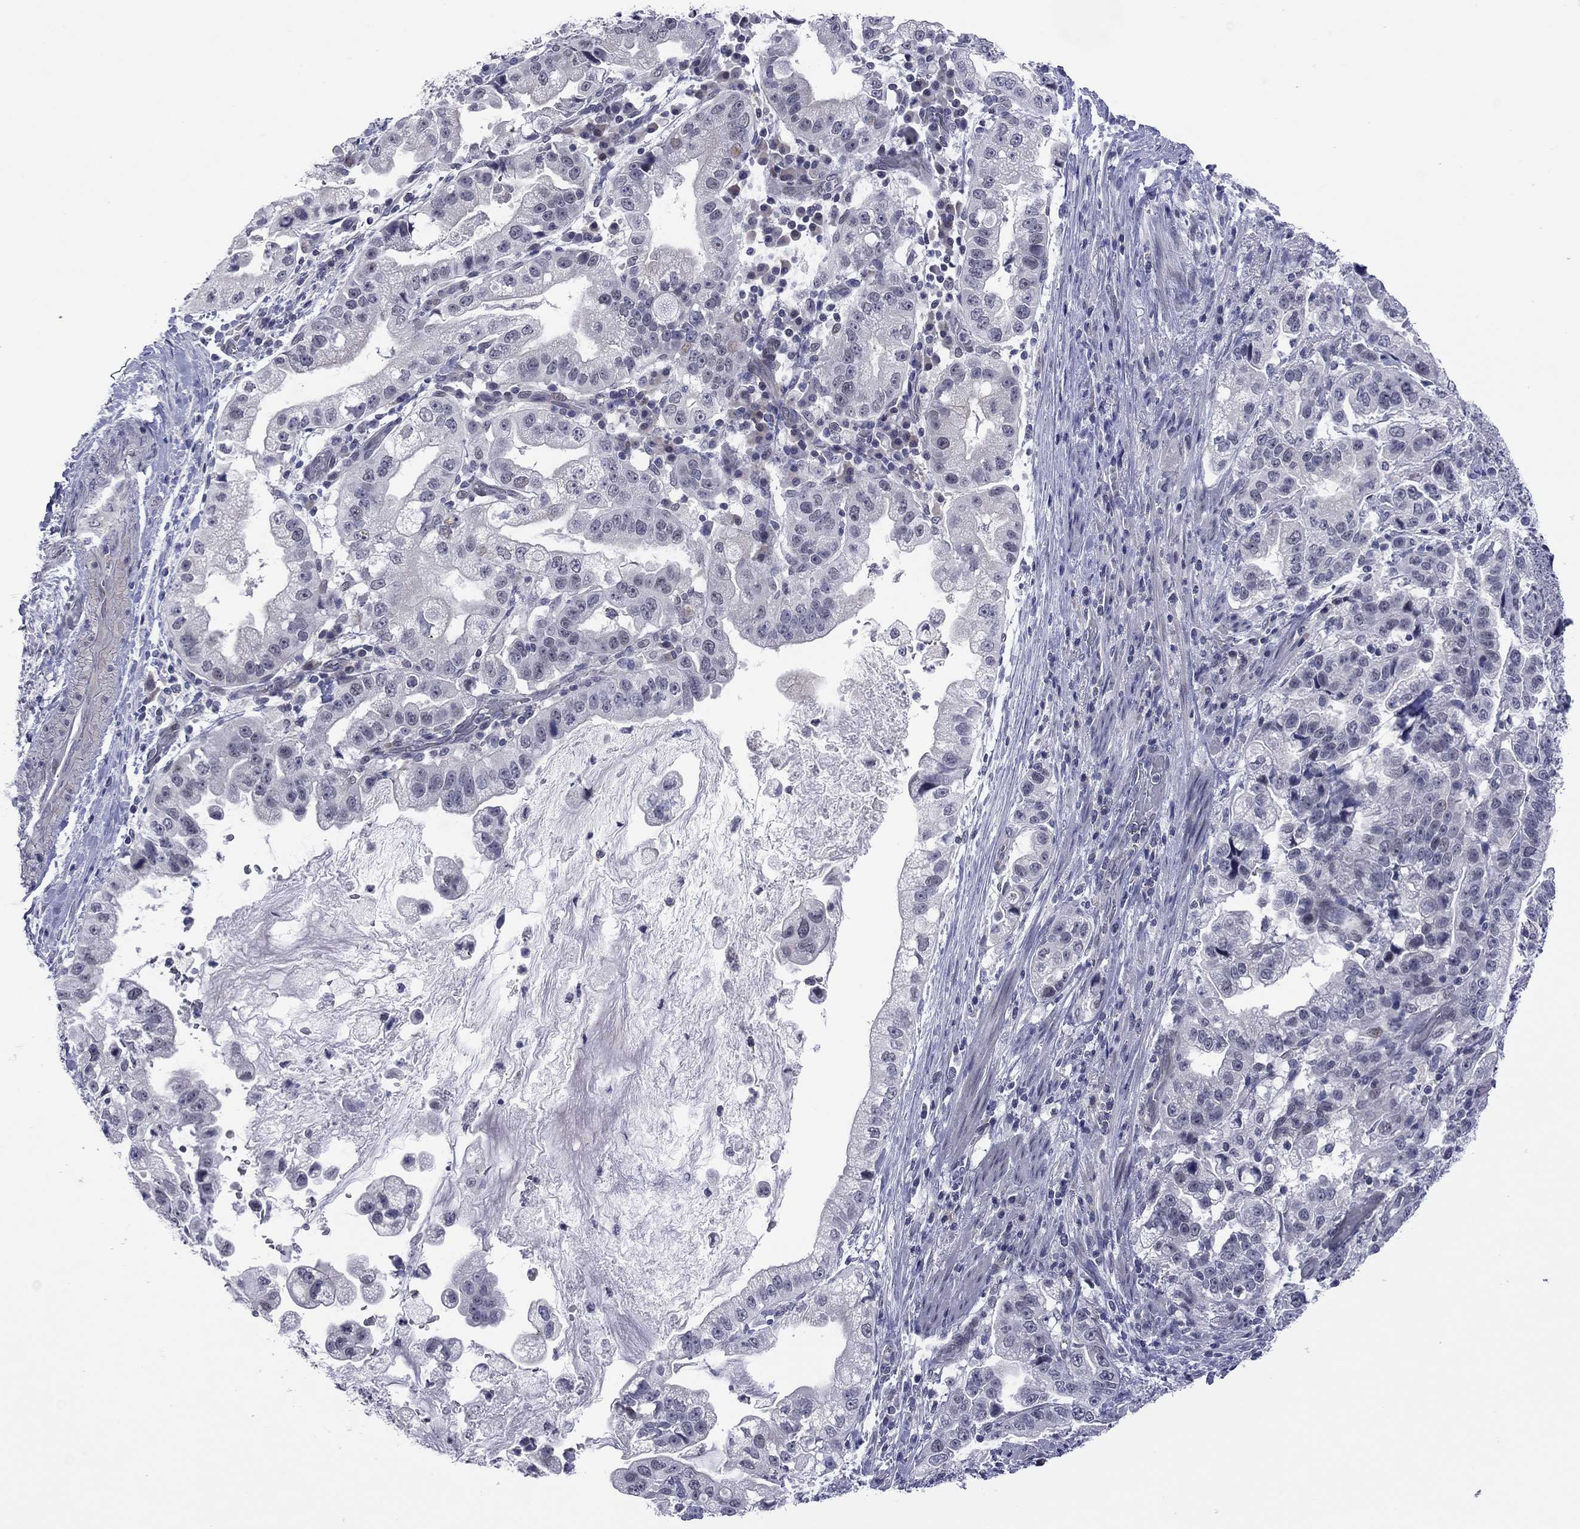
{"staining": {"intensity": "negative", "quantity": "none", "location": "none"}, "tissue": "stomach cancer", "cell_type": "Tumor cells", "image_type": "cancer", "snomed": [{"axis": "morphology", "description": "Adenocarcinoma, NOS"}, {"axis": "topography", "description": "Stomach"}], "caption": "A high-resolution image shows immunohistochemistry (IHC) staining of stomach cancer, which reveals no significant staining in tumor cells.", "gene": "POU5F2", "patient": {"sex": "male", "age": 59}}